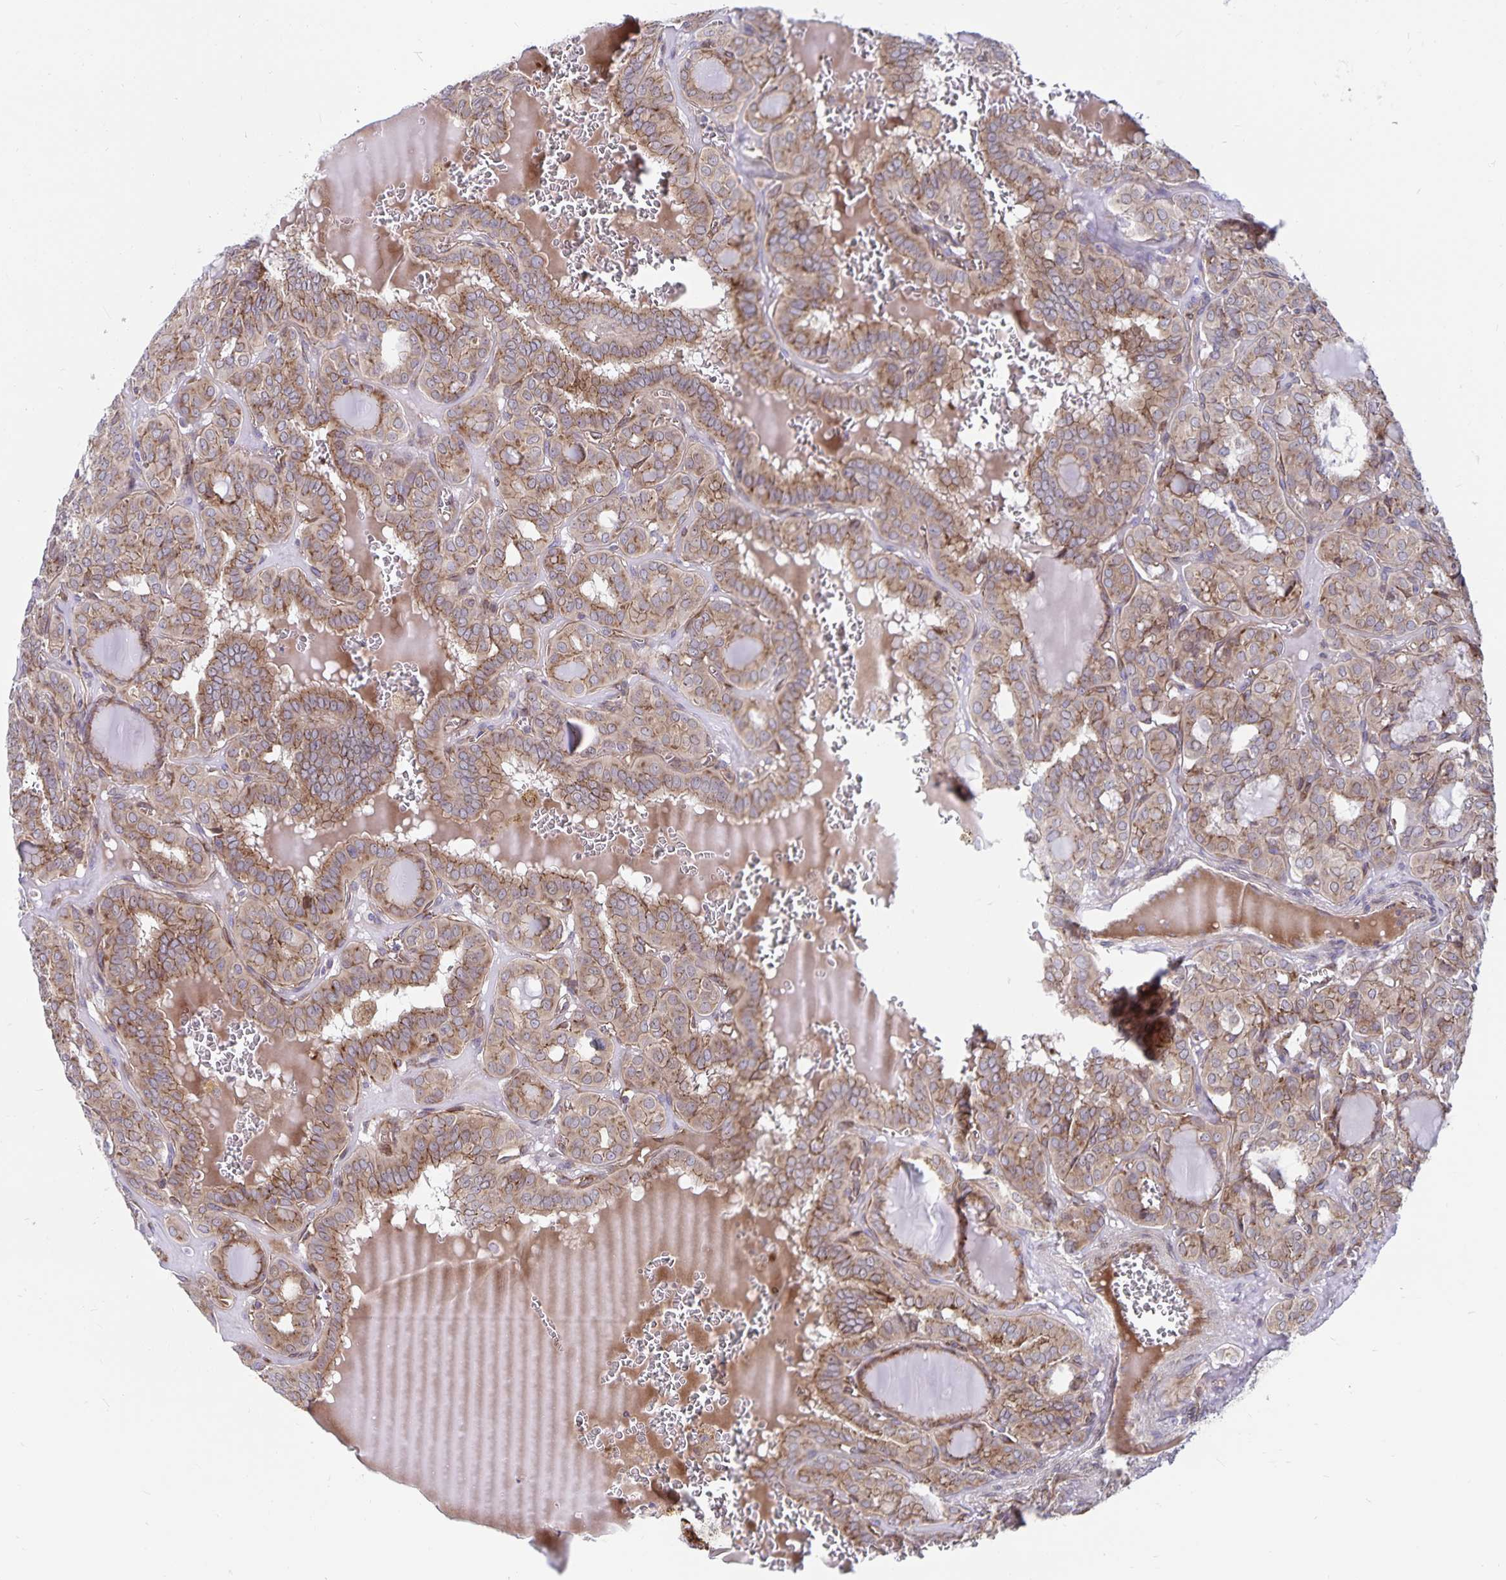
{"staining": {"intensity": "moderate", "quantity": ">75%", "location": "cytoplasmic/membranous"}, "tissue": "thyroid cancer", "cell_type": "Tumor cells", "image_type": "cancer", "snomed": [{"axis": "morphology", "description": "Papillary adenocarcinoma, NOS"}, {"axis": "topography", "description": "Thyroid gland"}], "caption": "A brown stain highlights moderate cytoplasmic/membranous expression of a protein in thyroid cancer (papillary adenocarcinoma) tumor cells.", "gene": "SEC62", "patient": {"sex": "female", "age": 41}}